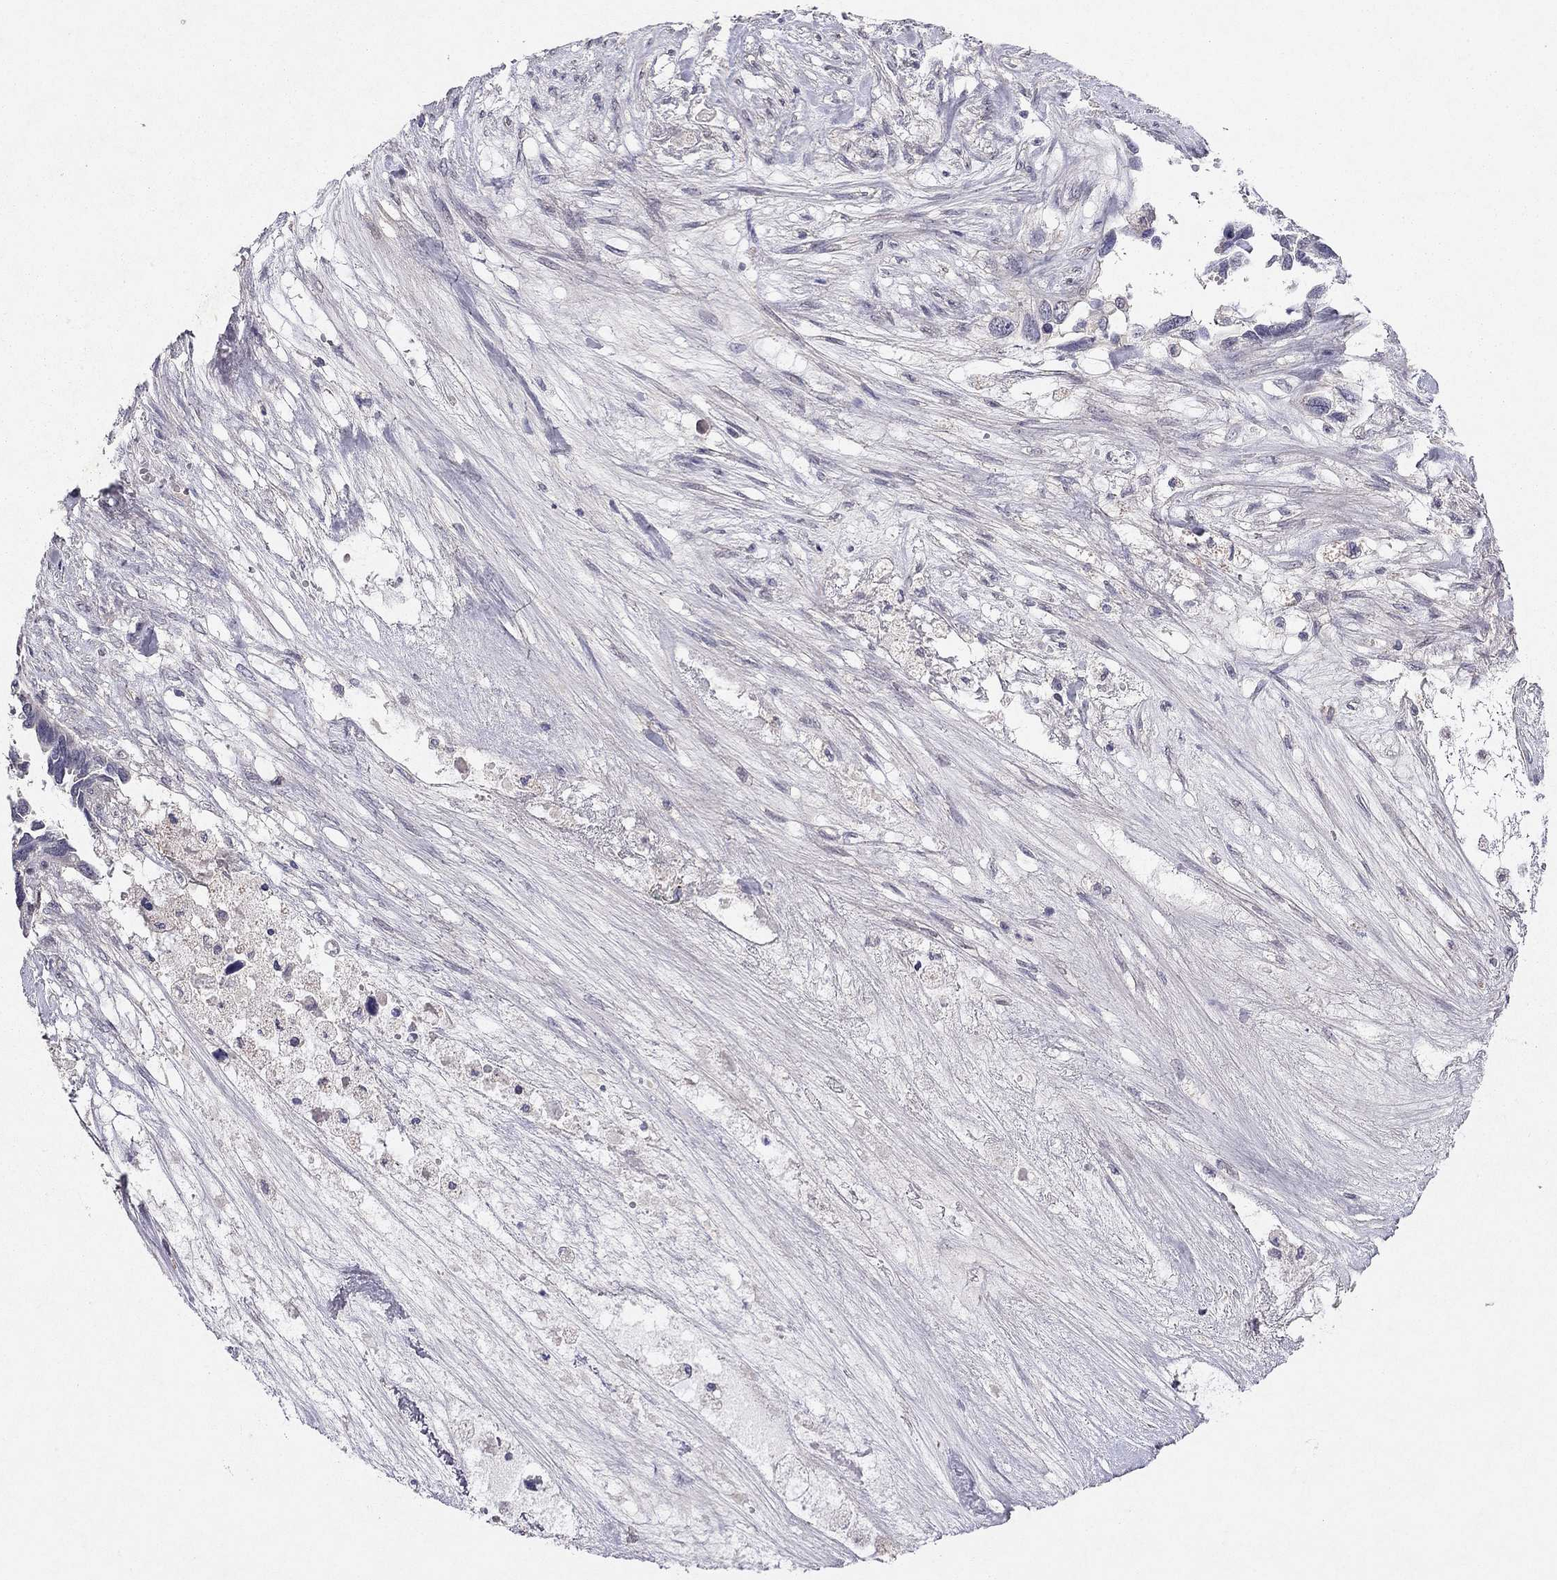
{"staining": {"intensity": "negative", "quantity": "none", "location": "none"}, "tissue": "ovarian cancer", "cell_type": "Tumor cells", "image_type": "cancer", "snomed": [{"axis": "morphology", "description": "Cystadenocarcinoma, serous, NOS"}, {"axis": "topography", "description": "Ovary"}], "caption": "There is no significant positivity in tumor cells of ovarian cancer (serous cystadenocarcinoma).", "gene": "ESR2", "patient": {"sex": "female", "age": 54}}